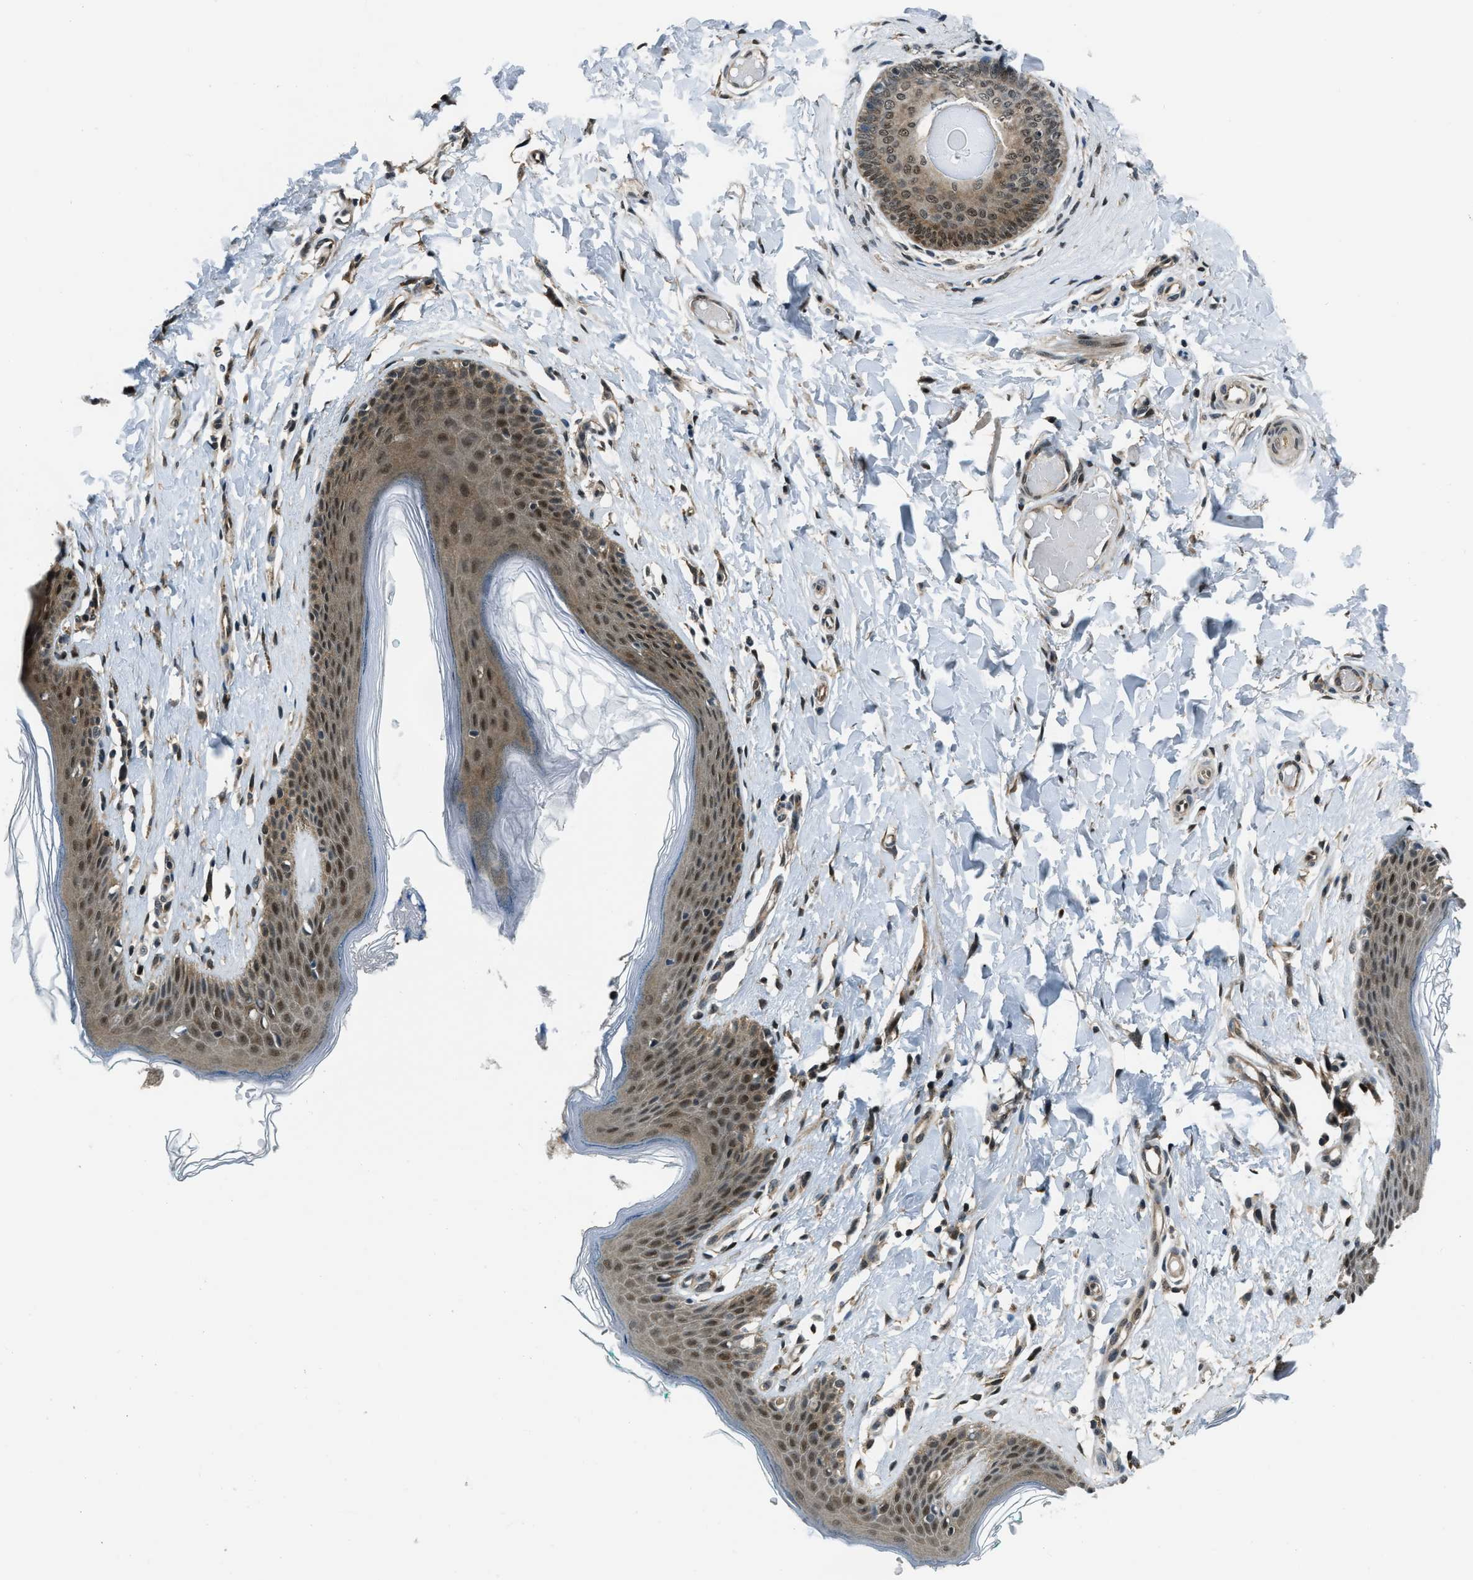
{"staining": {"intensity": "moderate", "quantity": ">75%", "location": "cytoplasmic/membranous,nuclear"}, "tissue": "skin", "cell_type": "Epidermal cells", "image_type": "normal", "snomed": [{"axis": "morphology", "description": "Normal tissue, NOS"}, {"axis": "topography", "description": "Vulva"}], "caption": "Immunohistochemical staining of benign human skin shows moderate cytoplasmic/membranous,nuclear protein positivity in approximately >75% of epidermal cells. (brown staining indicates protein expression, while blue staining denotes nuclei).", "gene": "NUDCD3", "patient": {"sex": "female", "age": 66}}